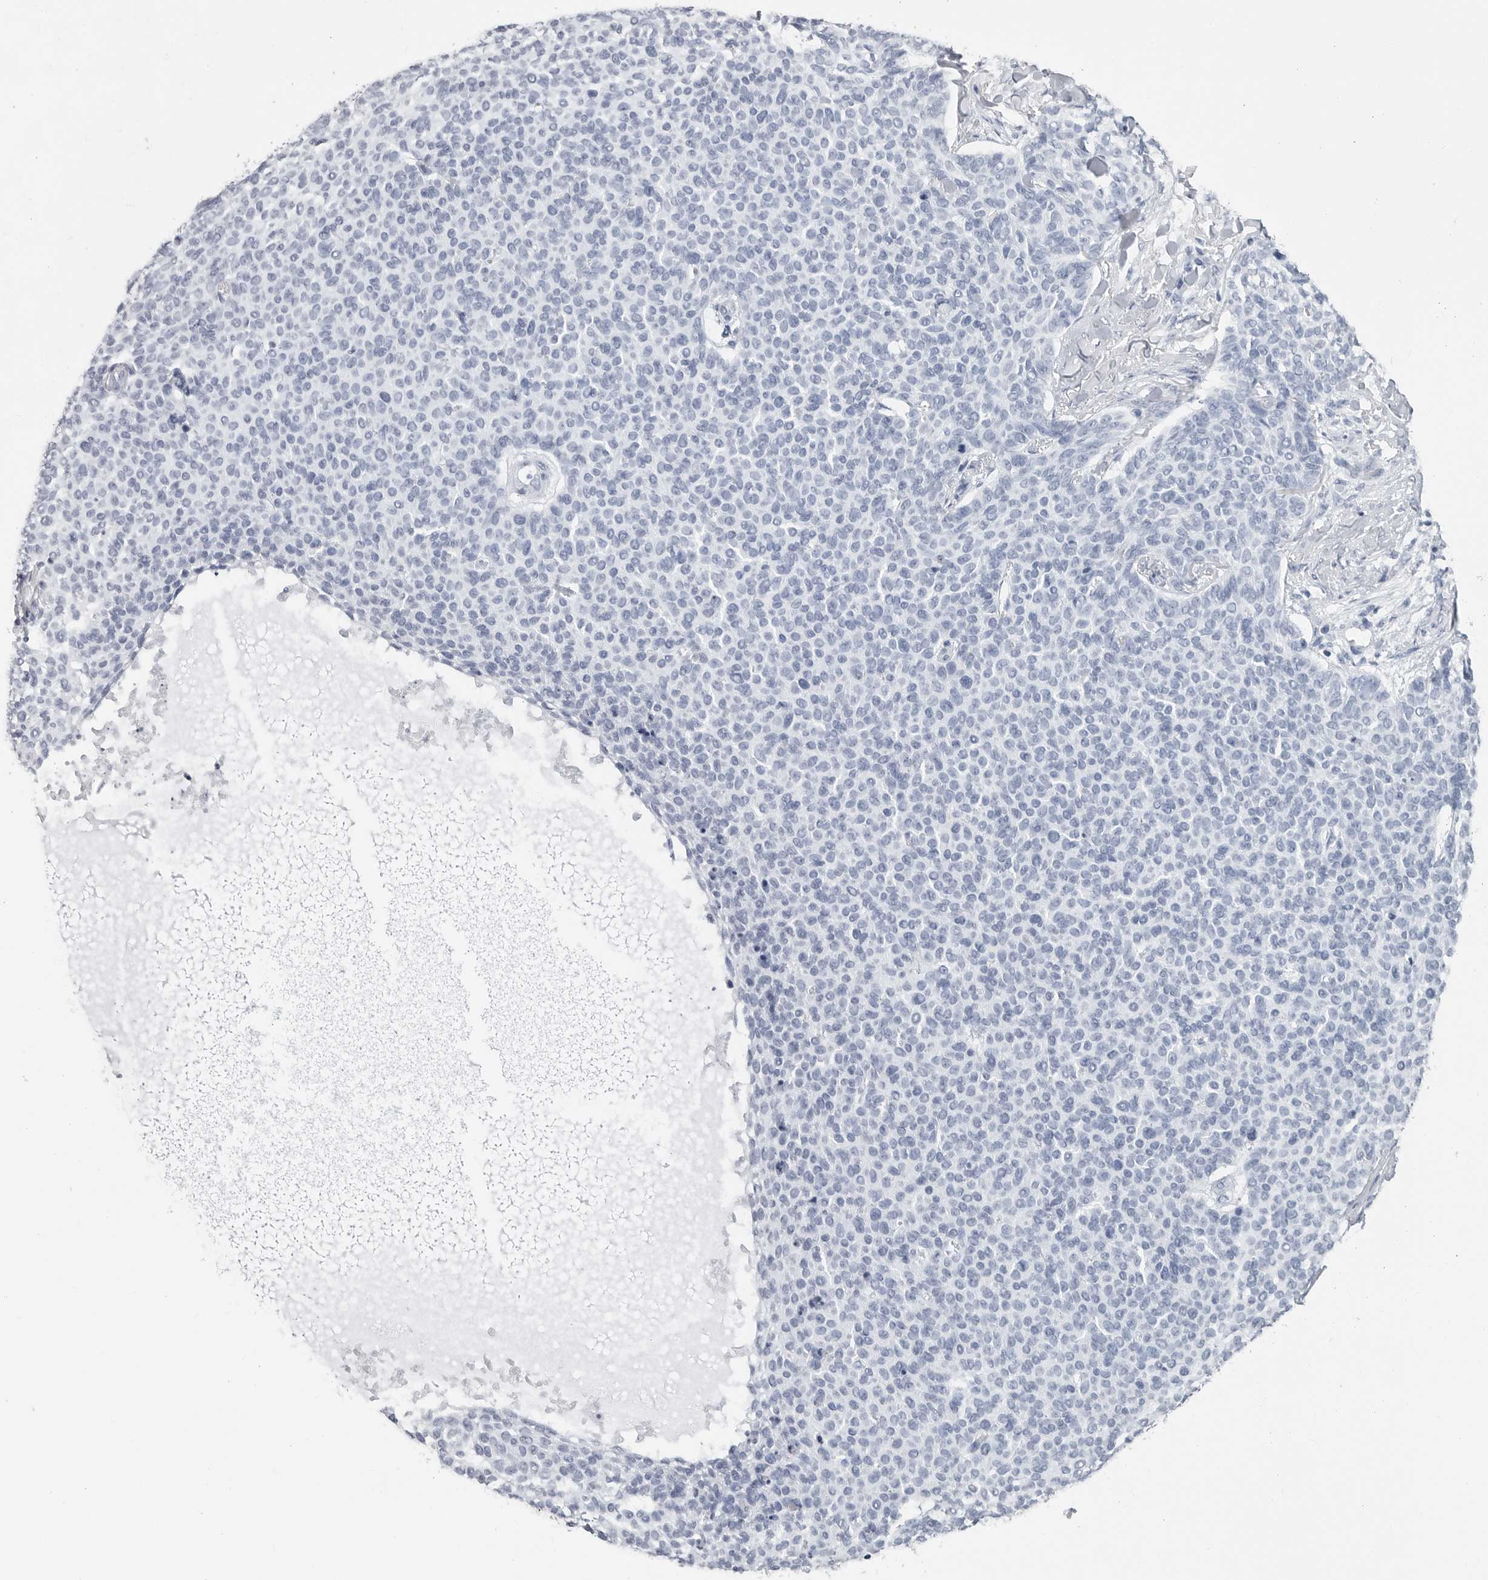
{"staining": {"intensity": "negative", "quantity": "none", "location": "none"}, "tissue": "skin cancer", "cell_type": "Tumor cells", "image_type": "cancer", "snomed": [{"axis": "morphology", "description": "Normal tissue, NOS"}, {"axis": "morphology", "description": "Basal cell carcinoma"}, {"axis": "topography", "description": "Skin"}], "caption": "Tumor cells are negative for protein expression in human skin cancer (basal cell carcinoma).", "gene": "CSH1", "patient": {"sex": "male", "age": 50}}